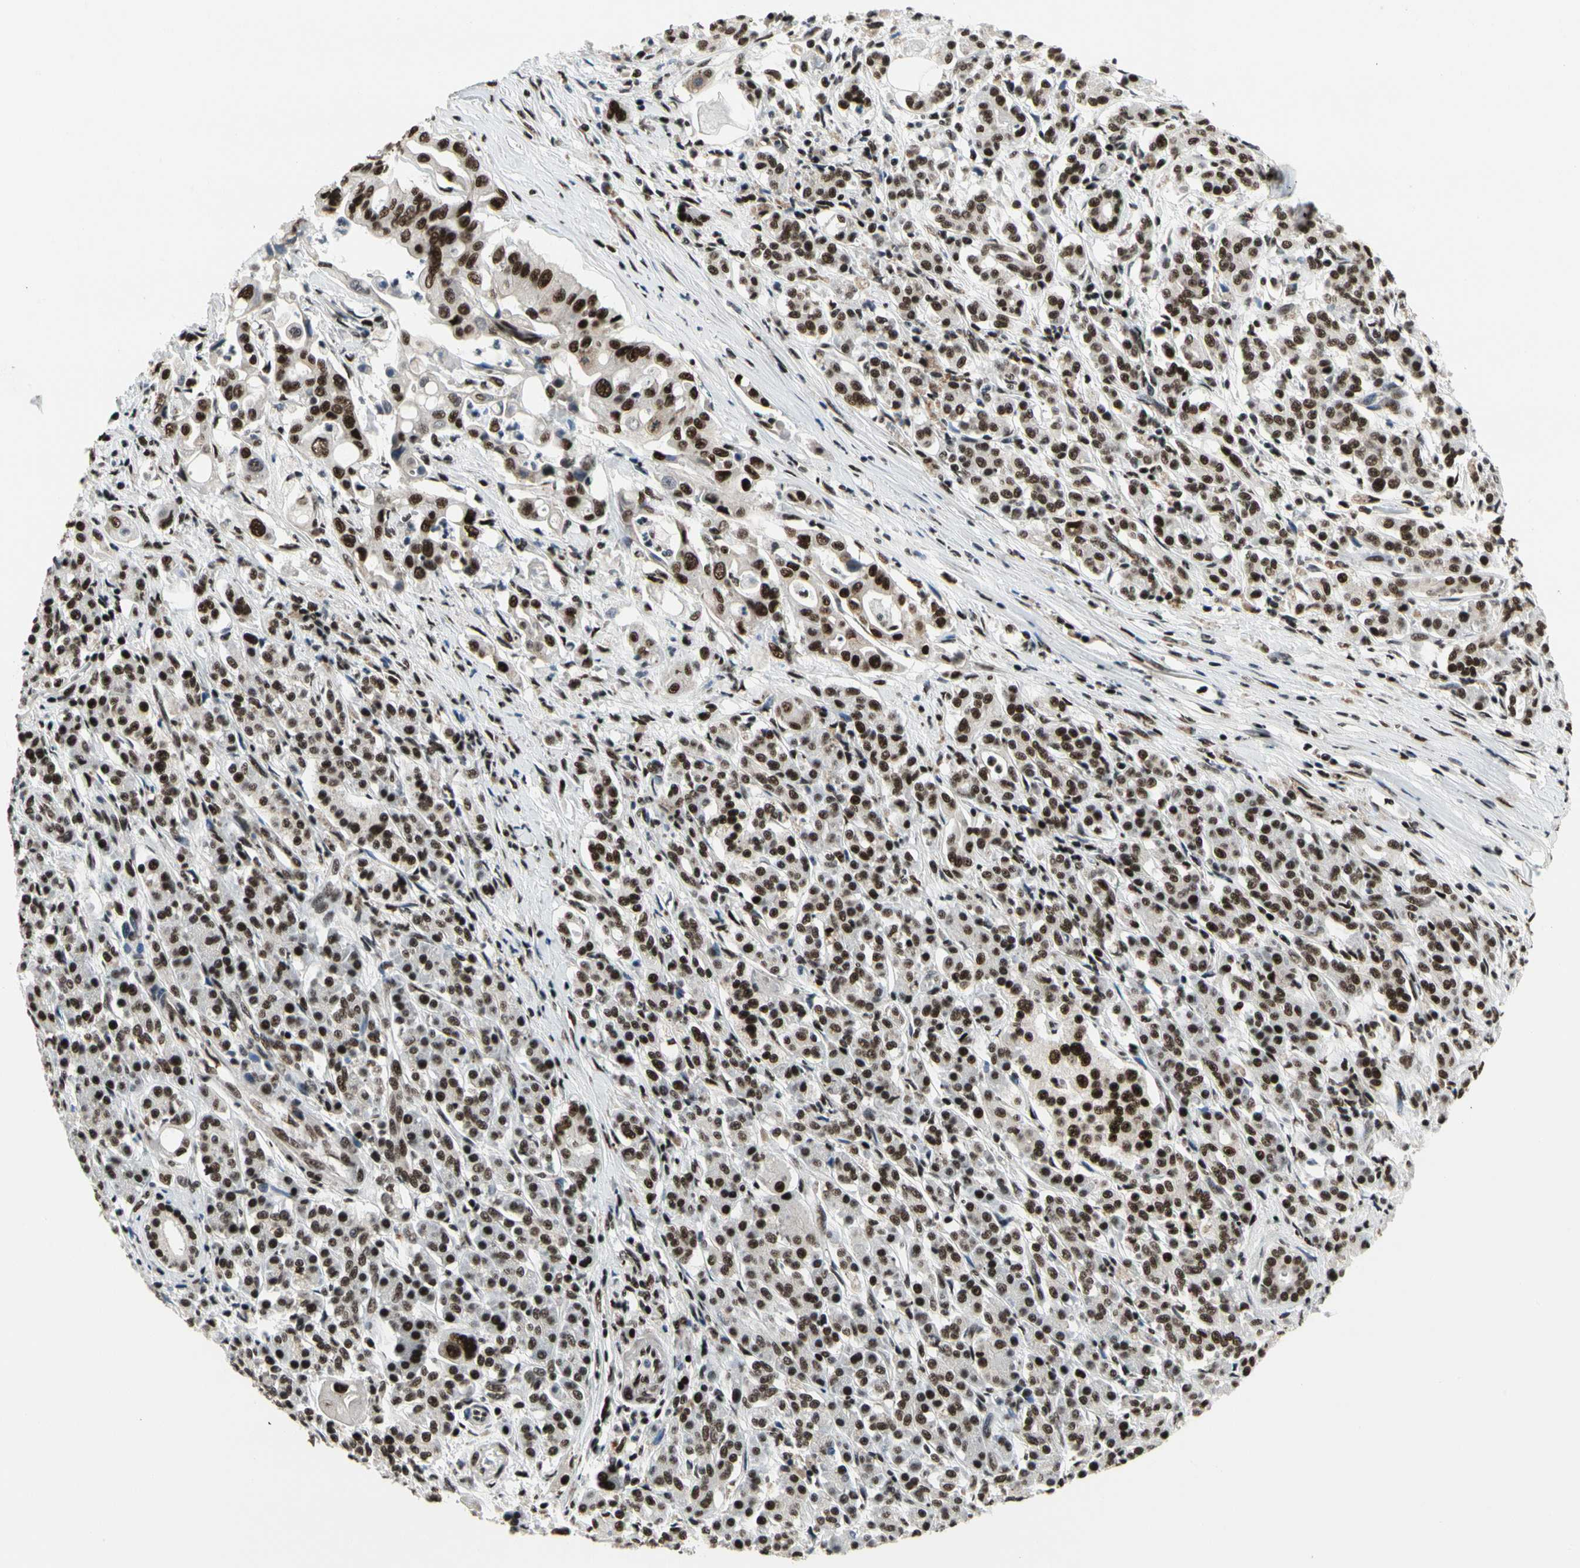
{"staining": {"intensity": "strong", "quantity": ">75%", "location": "nuclear"}, "tissue": "pancreatic cancer", "cell_type": "Tumor cells", "image_type": "cancer", "snomed": [{"axis": "morphology", "description": "Normal tissue, NOS"}, {"axis": "topography", "description": "Pancreas"}], "caption": "A high-resolution micrograph shows IHC staining of pancreatic cancer, which reveals strong nuclear expression in approximately >75% of tumor cells.", "gene": "SRSF11", "patient": {"sex": "male", "age": 42}}